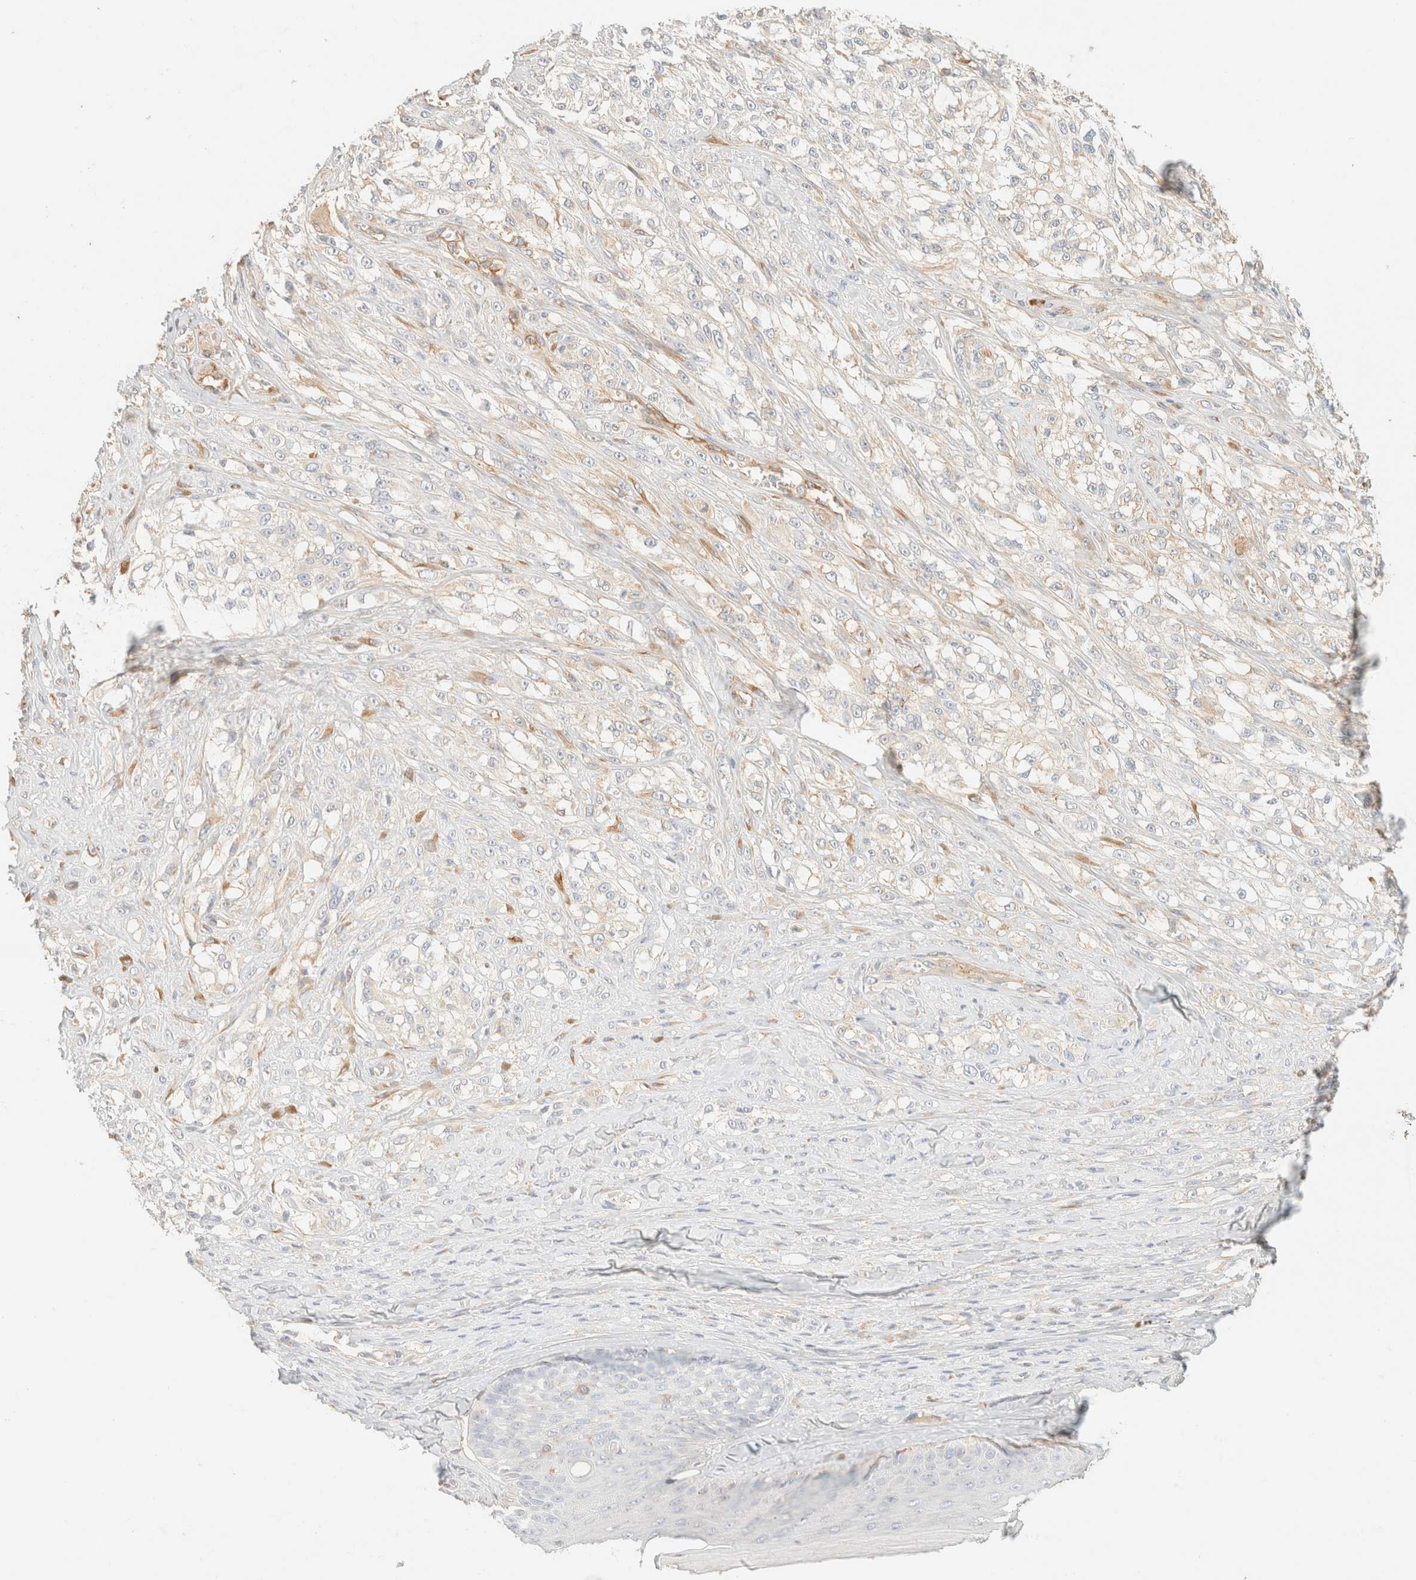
{"staining": {"intensity": "negative", "quantity": "none", "location": "none"}, "tissue": "melanoma", "cell_type": "Tumor cells", "image_type": "cancer", "snomed": [{"axis": "morphology", "description": "Malignant melanoma, NOS"}, {"axis": "topography", "description": "Skin of head"}], "caption": "DAB immunohistochemical staining of human melanoma shows no significant positivity in tumor cells. (Immunohistochemistry, brightfield microscopy, high magnification).", "gene": "FHOD1", "patient": {"sex": "male", "age": 83}}